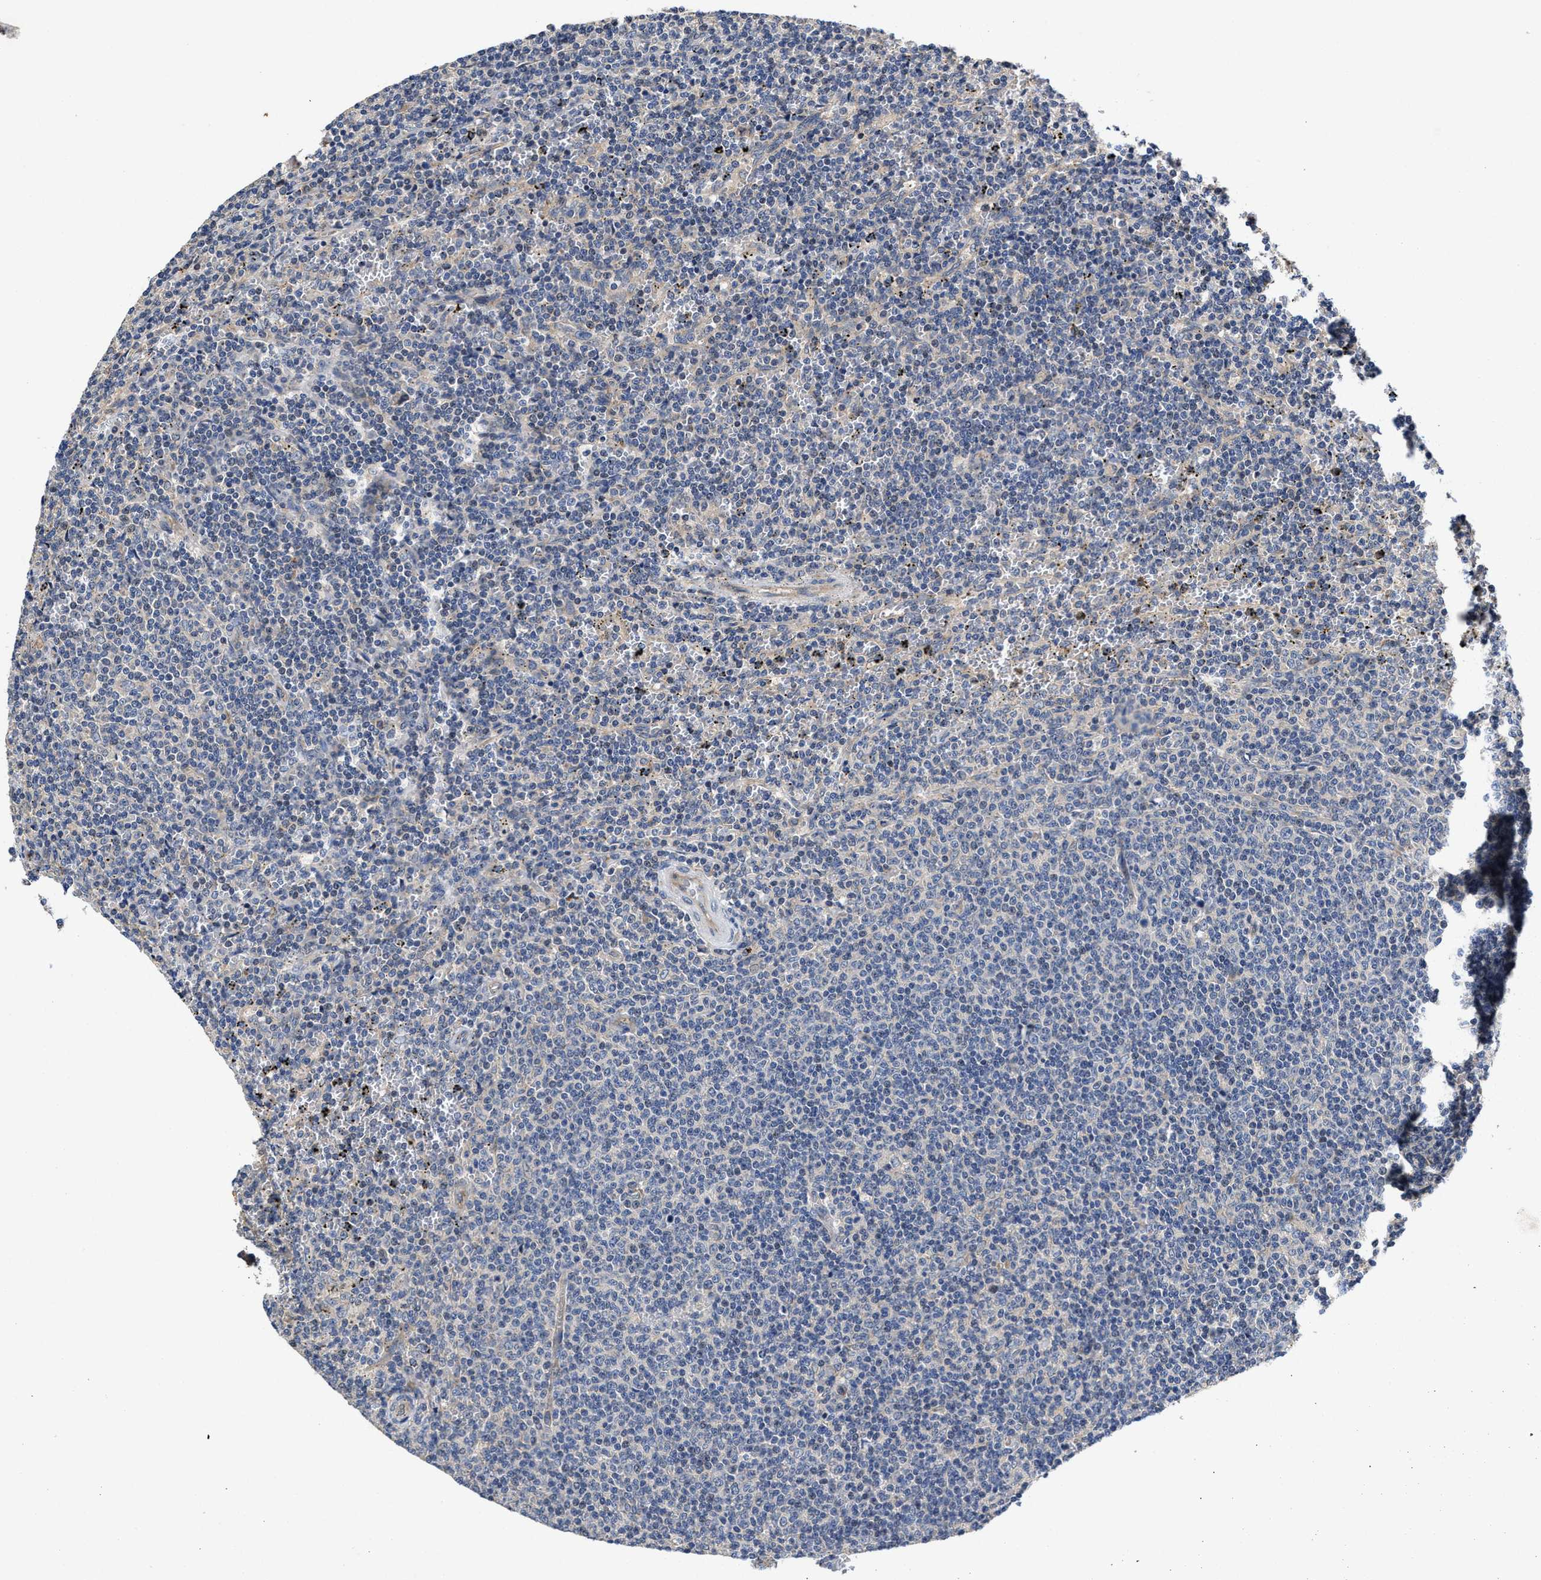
{"staining": {"intensity": "negative", "quantity": "none", "location": "none"}, "tissue": "lymphoma", "cell_type": "Tumor cells", "image_type": "cancer", "snomed": [{"axis": "morphology", "description": "Malignant lymphoma, non-Hodgkin's type, Low grade"}, {"axis": "topography", "description": "Spleen"}], "caption": "High magnification brightfield microscopy of malignant lymphoma, non-Hodgkin's type (low-grade) stained with DAB (3,3'-diaminobenzidine) (brown) and counterstained with hematoxylin (blue): tumor cells show no significant expression.", "gene": "TRAF6", "patient": {"sex": "female", "age": 50}}